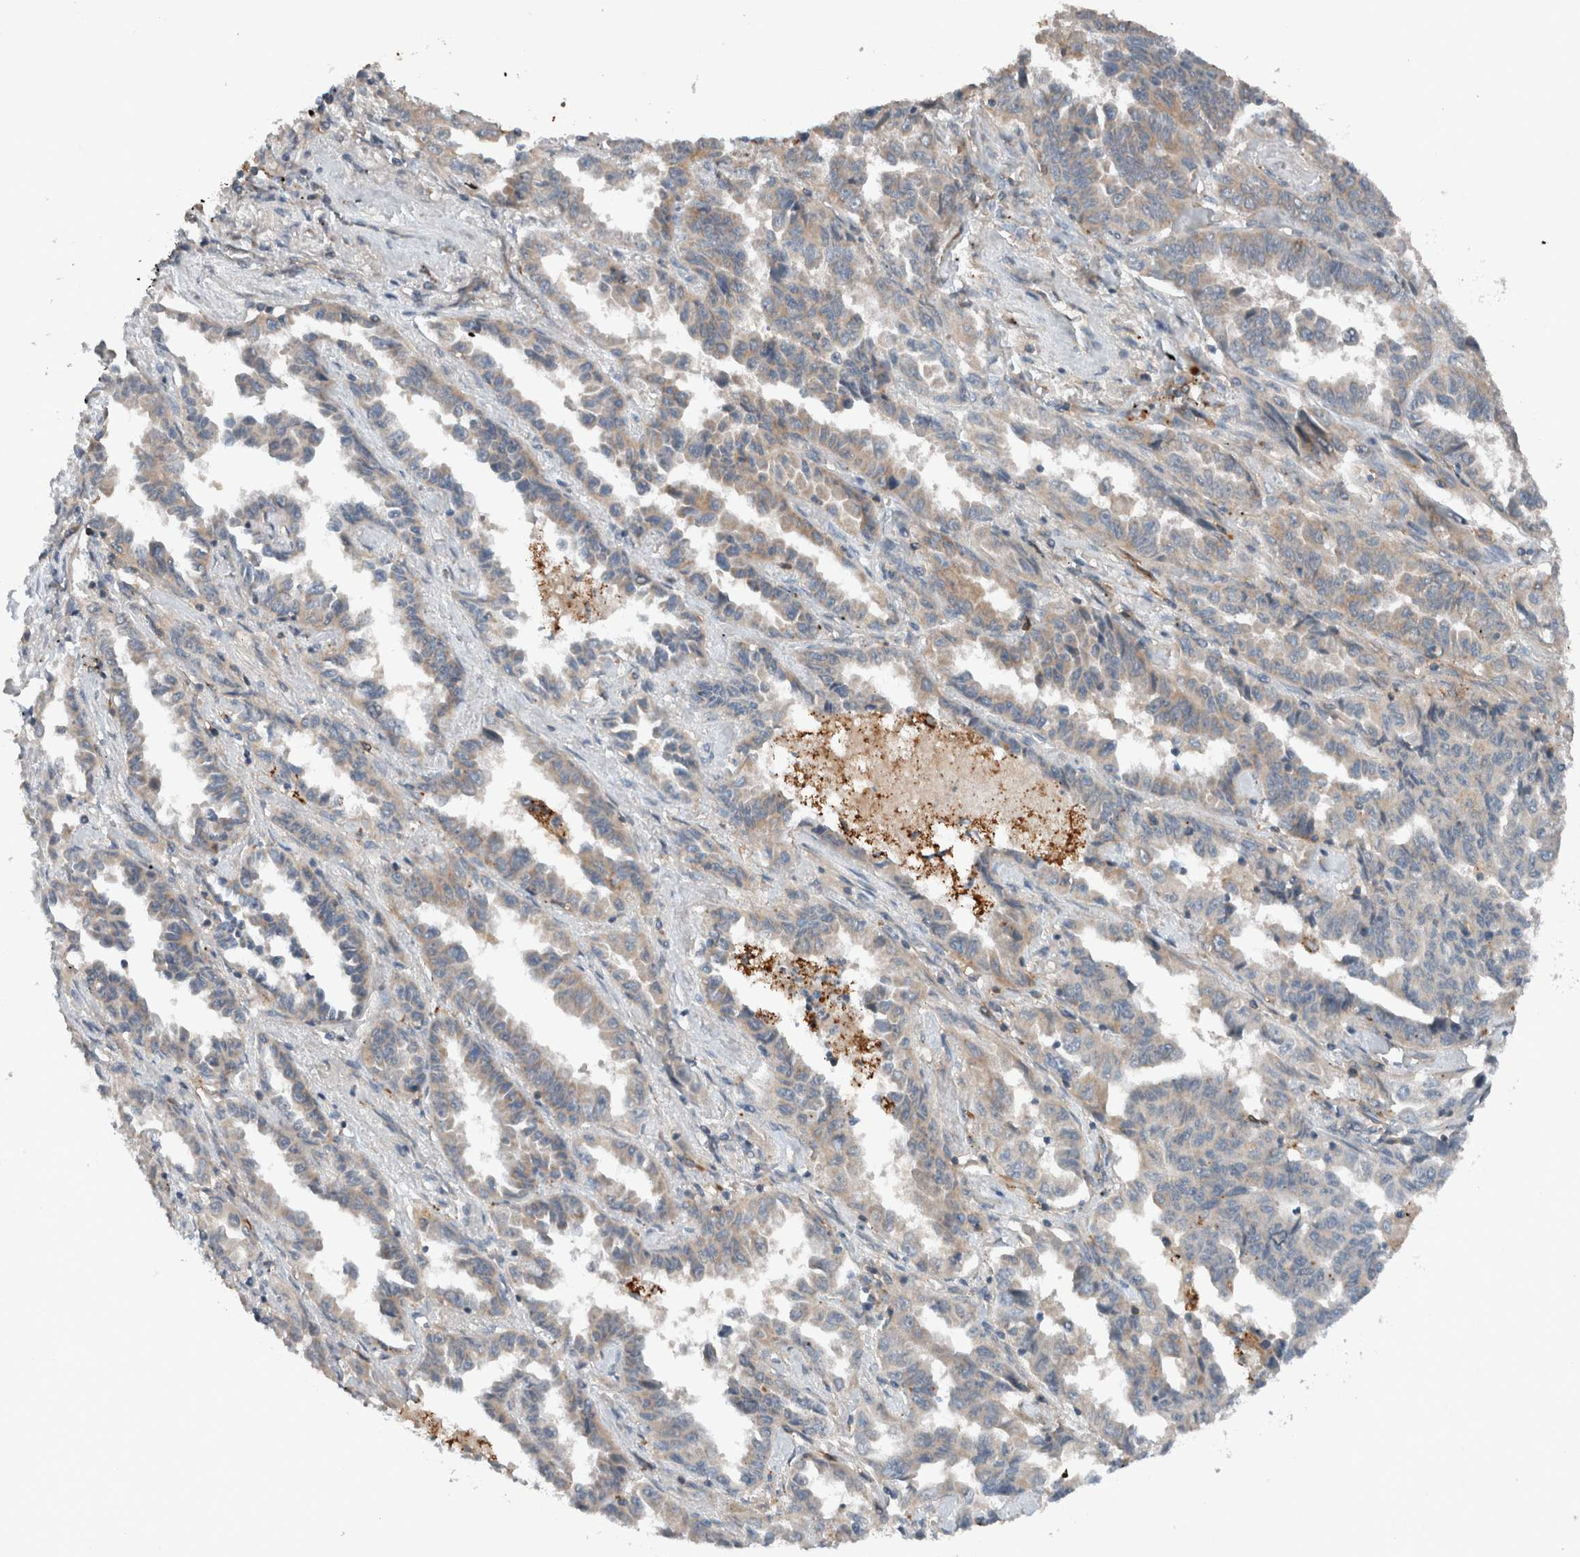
{"staining": {"intensity": "negative", "quantity": "none", "location": "none"}, "tissue": "lung cancer", "cell_type": "Tumor cells", "image_type": "cancer", "snomed": [{"axis": "morphology", "description": "Adenocarcinoma, NOS"}, {"axis": "topography", "description": "Lung"}], "caption": "IHC of human lung adenocarcinoma exhibits no expression in tumor cells.", "gene": "UGCG", "patient": {"sex": "female", "age": 51}}